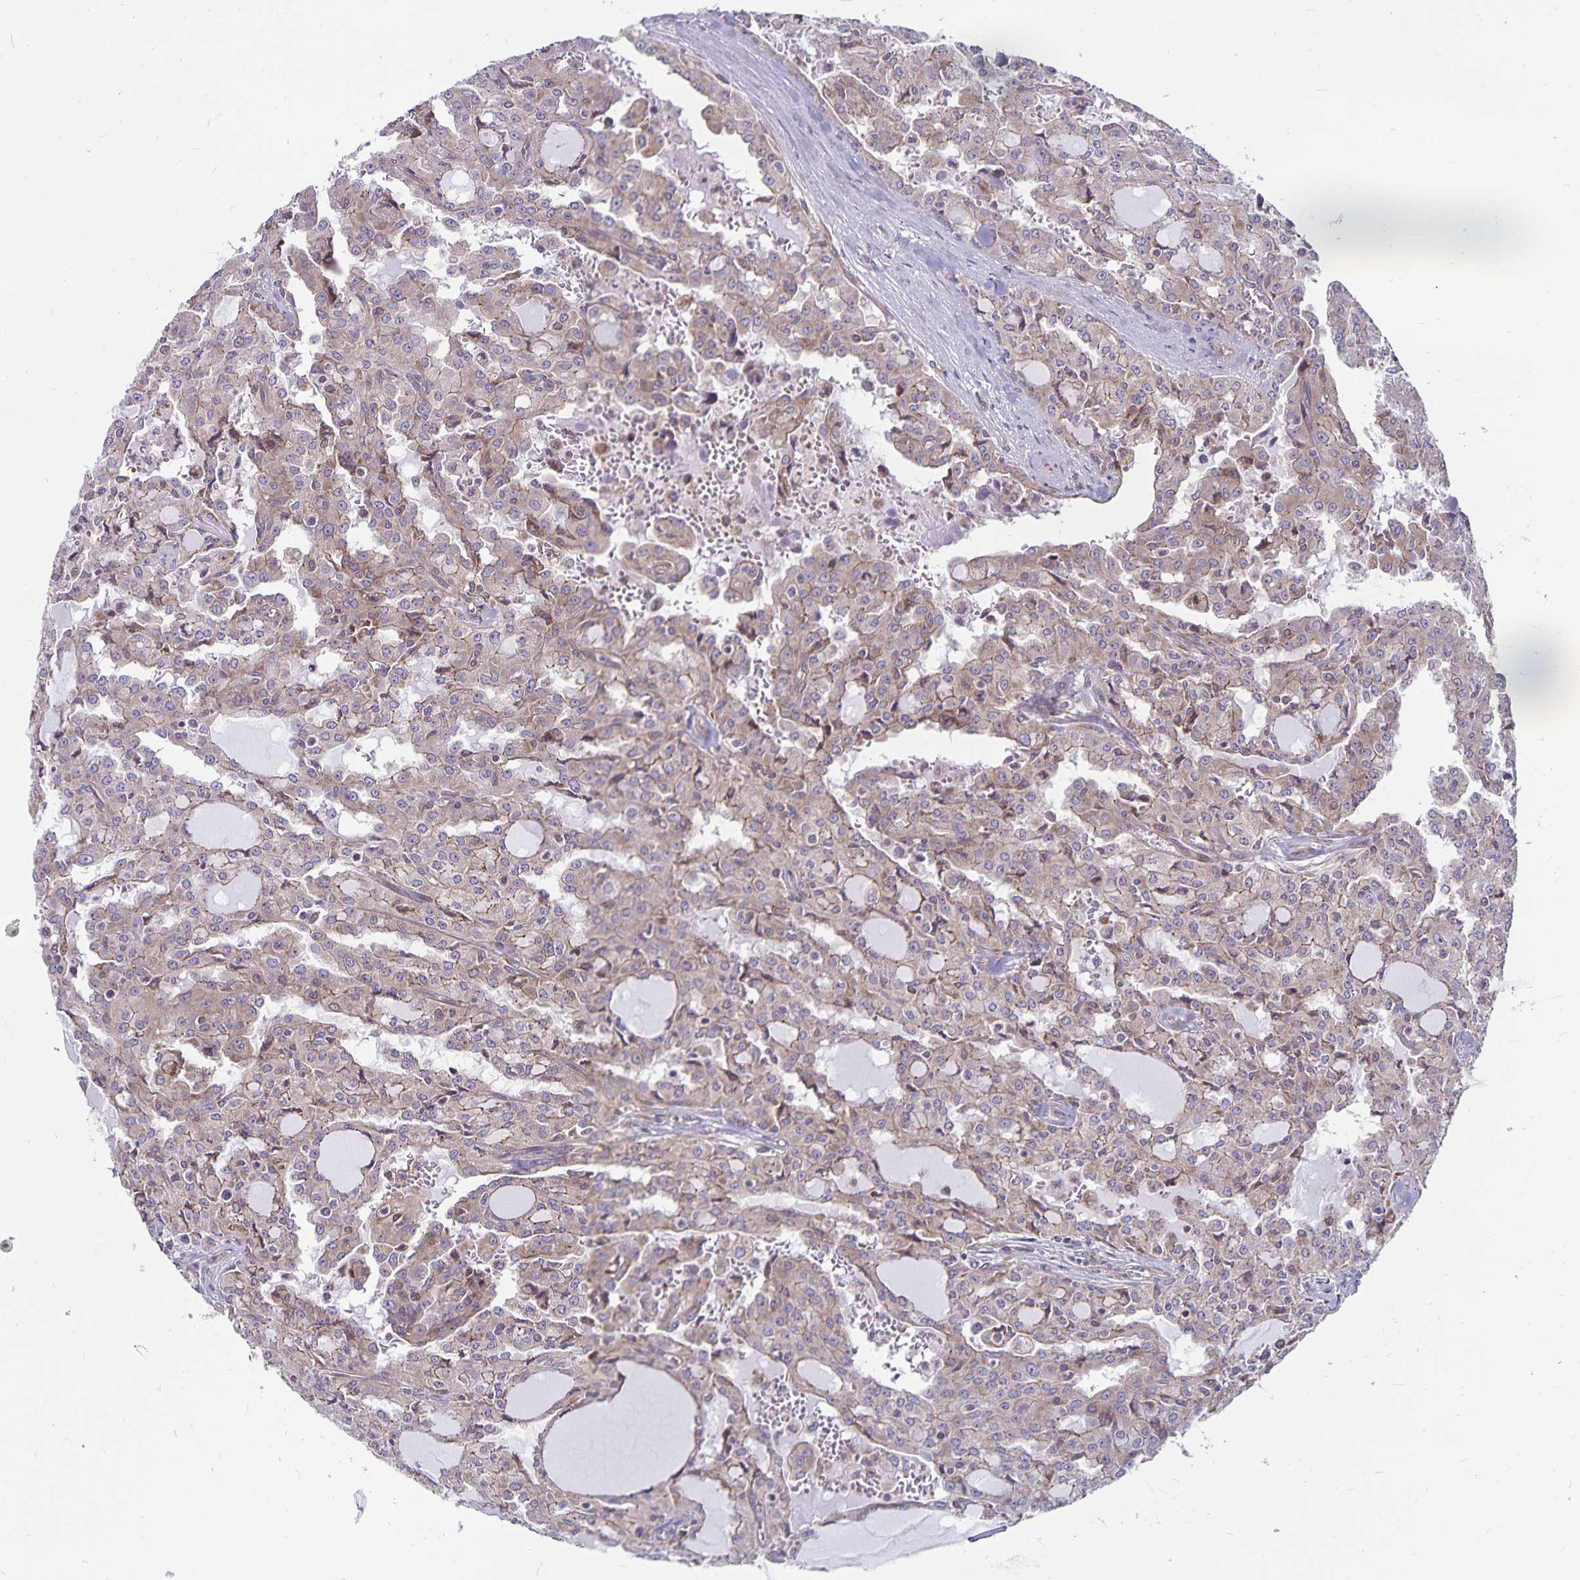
{"staining": {"intensity": "negative", "quantity": "none", "location": "none"}, "tissue": "head and neck cancer", "cell_type": "Tumor cells", "image_type": "cancer", "snomed": [{"axis": "morphology", "description": "Adenocarcinoma, NOS"}, {"axis": "topography", "description": "Head-Neck"}], "caption": "Head and neck cancer stained for a protein using immunohistochemistry displays no expression tumor cells.", "gene": "SEC62", "patient": {"sex": "male", "age": 64}}